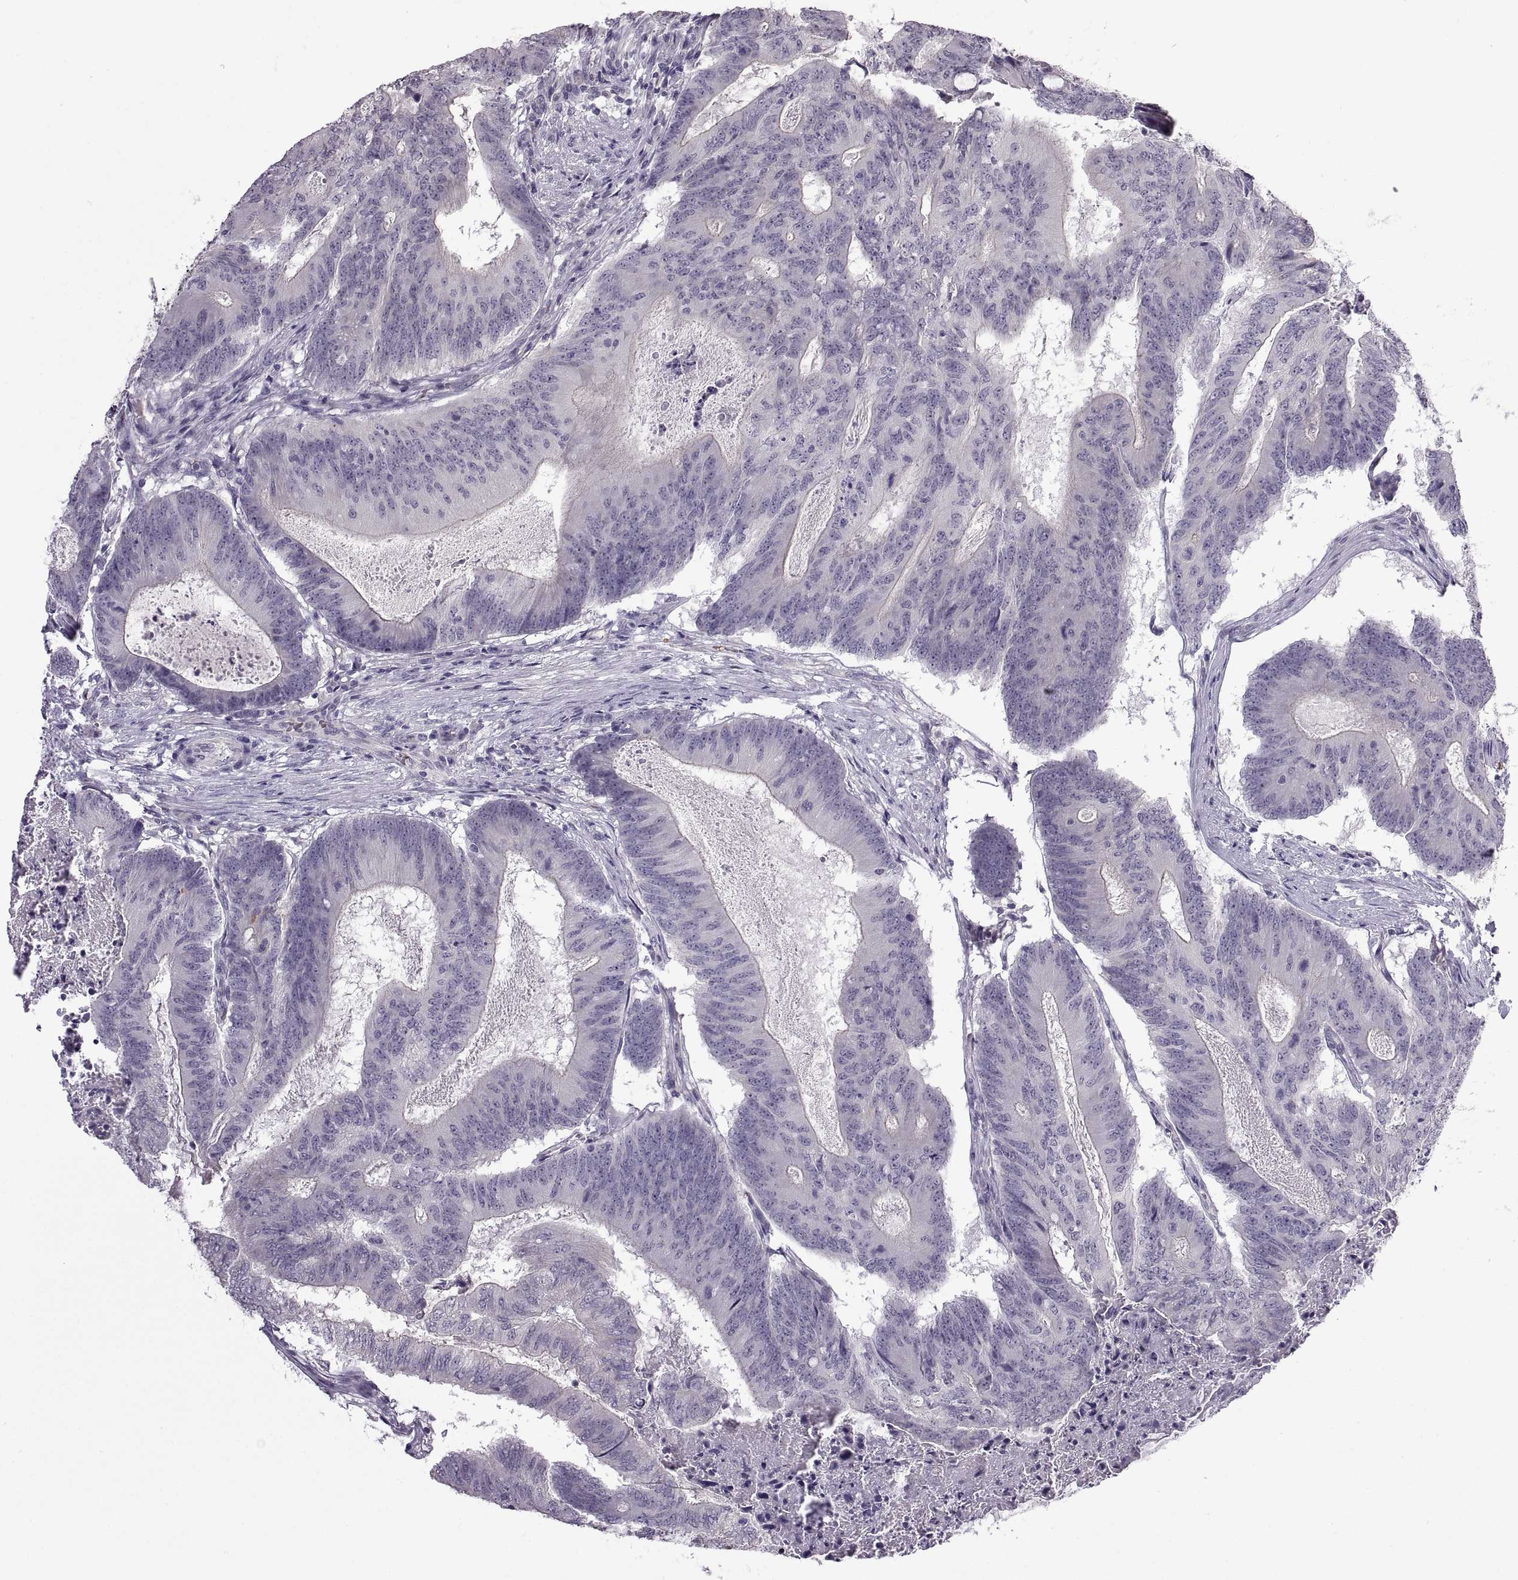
{"staining": {"intensity": "negative", "quantity": "none", "location": "none"}, "tissue": "colorectal cancer", "cell_type": "Tumor cells", "image_type": "cancer", "snomed": [{"axis": "morphology", "description": "Adenocarcinoma, NOS"}, {"axis": "topography", "description": "Colon"}], "caption": "The immunohistochemistry histopathology image has no significant expression in tumor cells of colorectal cancer tissue. (DAB immunohistochemistry (IHC), high magnification).", "gene": "MEIOC", "patient": {"sex": "female", "age": 70}}